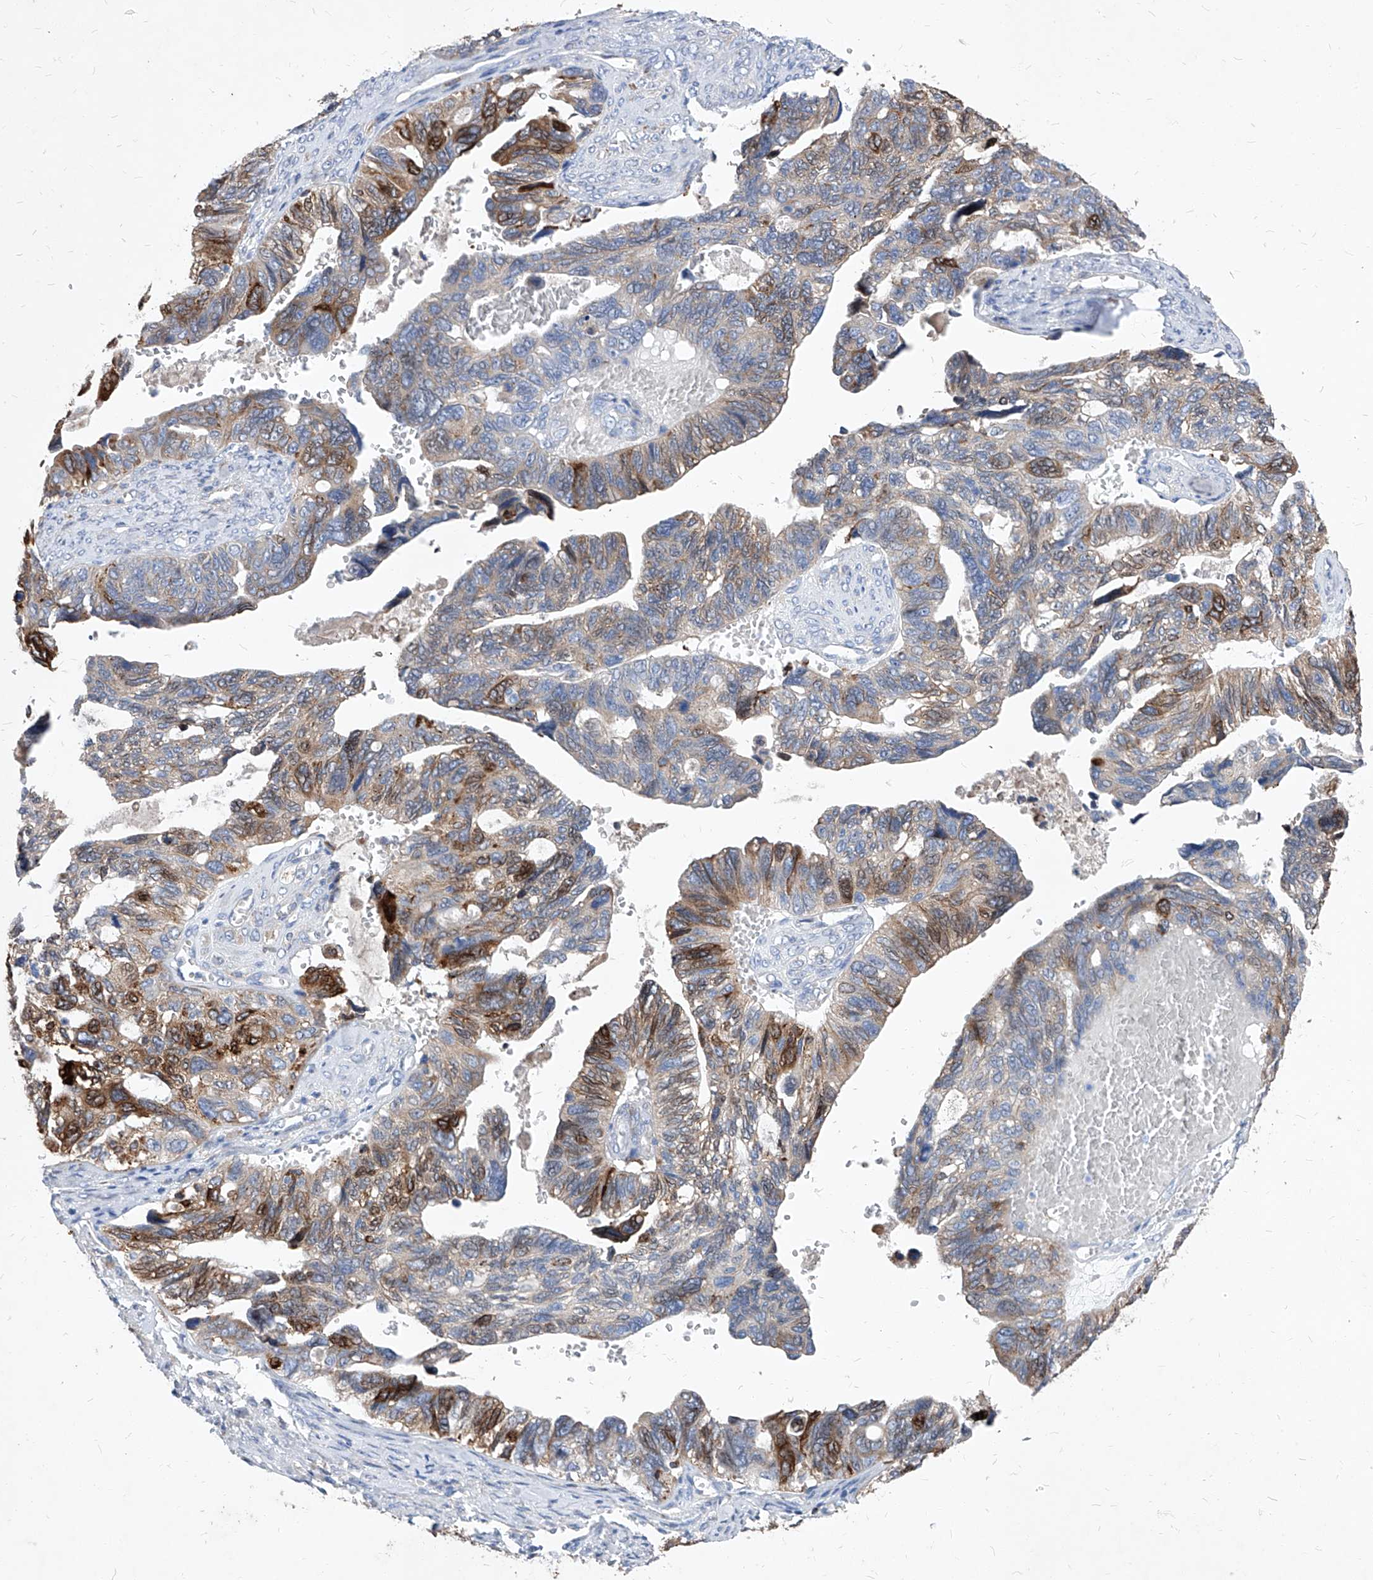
{"staining": {"intensity": "moderate", "quantity": ">75%", "location": "cytoplasmic/membranous"}, "tissue": "ovarian cancer", "cell_type": "Tumor cells", "image_type": "cancer", "snomed": [{"axis": "morphology", "description": "Cystadenocarcinoma, serous, NOS"}, {"axis": "topography", "description": "Ovary"}], "caption": "Protein analysis of ovarian serous cystadenocarcinoma tissue reveals moderate cytoplasmic/membranous expression in about >75% of tumor cells.", "gene": "UBOX5", "patient": {"sex": "female", "age": 79}}